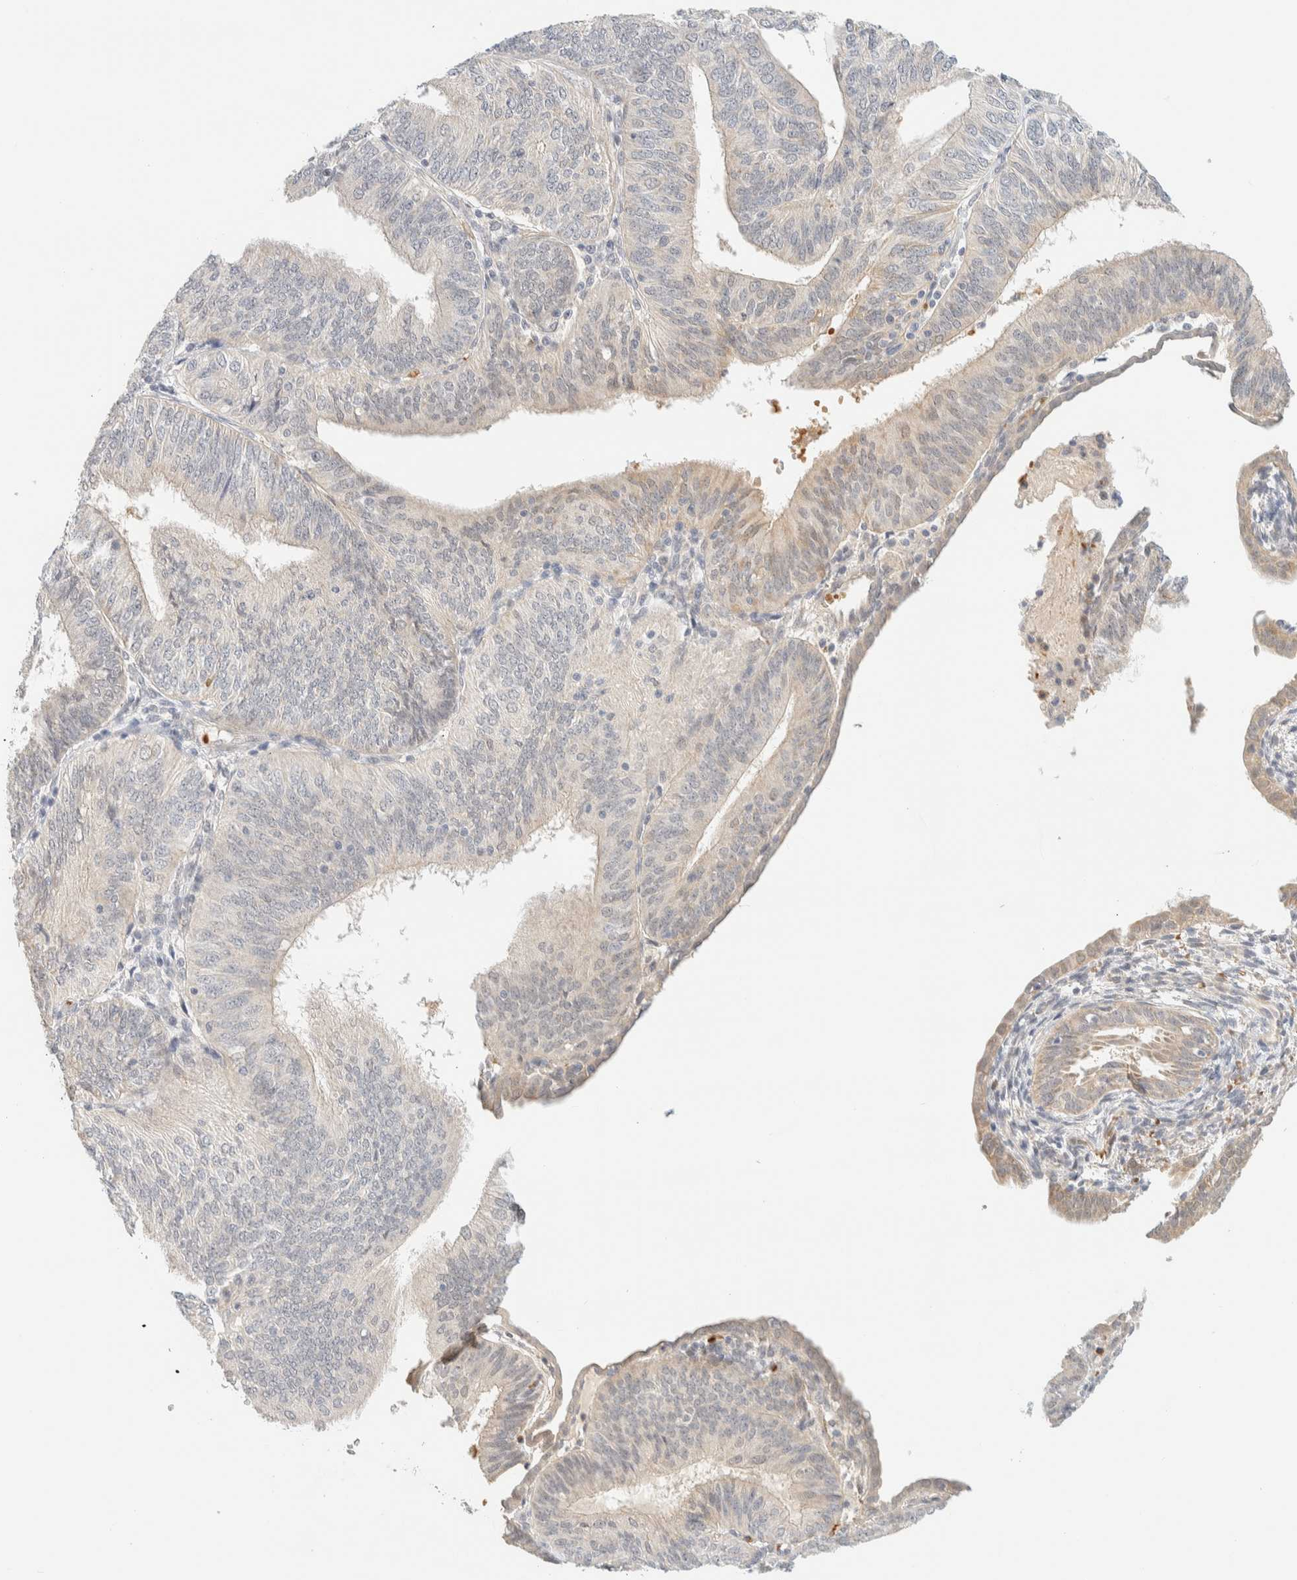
{"staining": {"intensity": "weak", "quantity": "<25%", "location": "cytoplasmic/membranous"}, "tissue": "endometrial cancer", "cell_type": "Tumor cells", "image_type": "cancer", "snomed": [{"axis": "morphology", "description": "Adenocarcinoma, NOS"}, {"axis": "topography", "description": "Endometrium"}], "caption": "This is an immunohistochemistry (IHC) image of endometrial cancer. There is no staining in tumor cells.", "gene": "TNK1", "patient": {"sex": "female", "age": 58}}